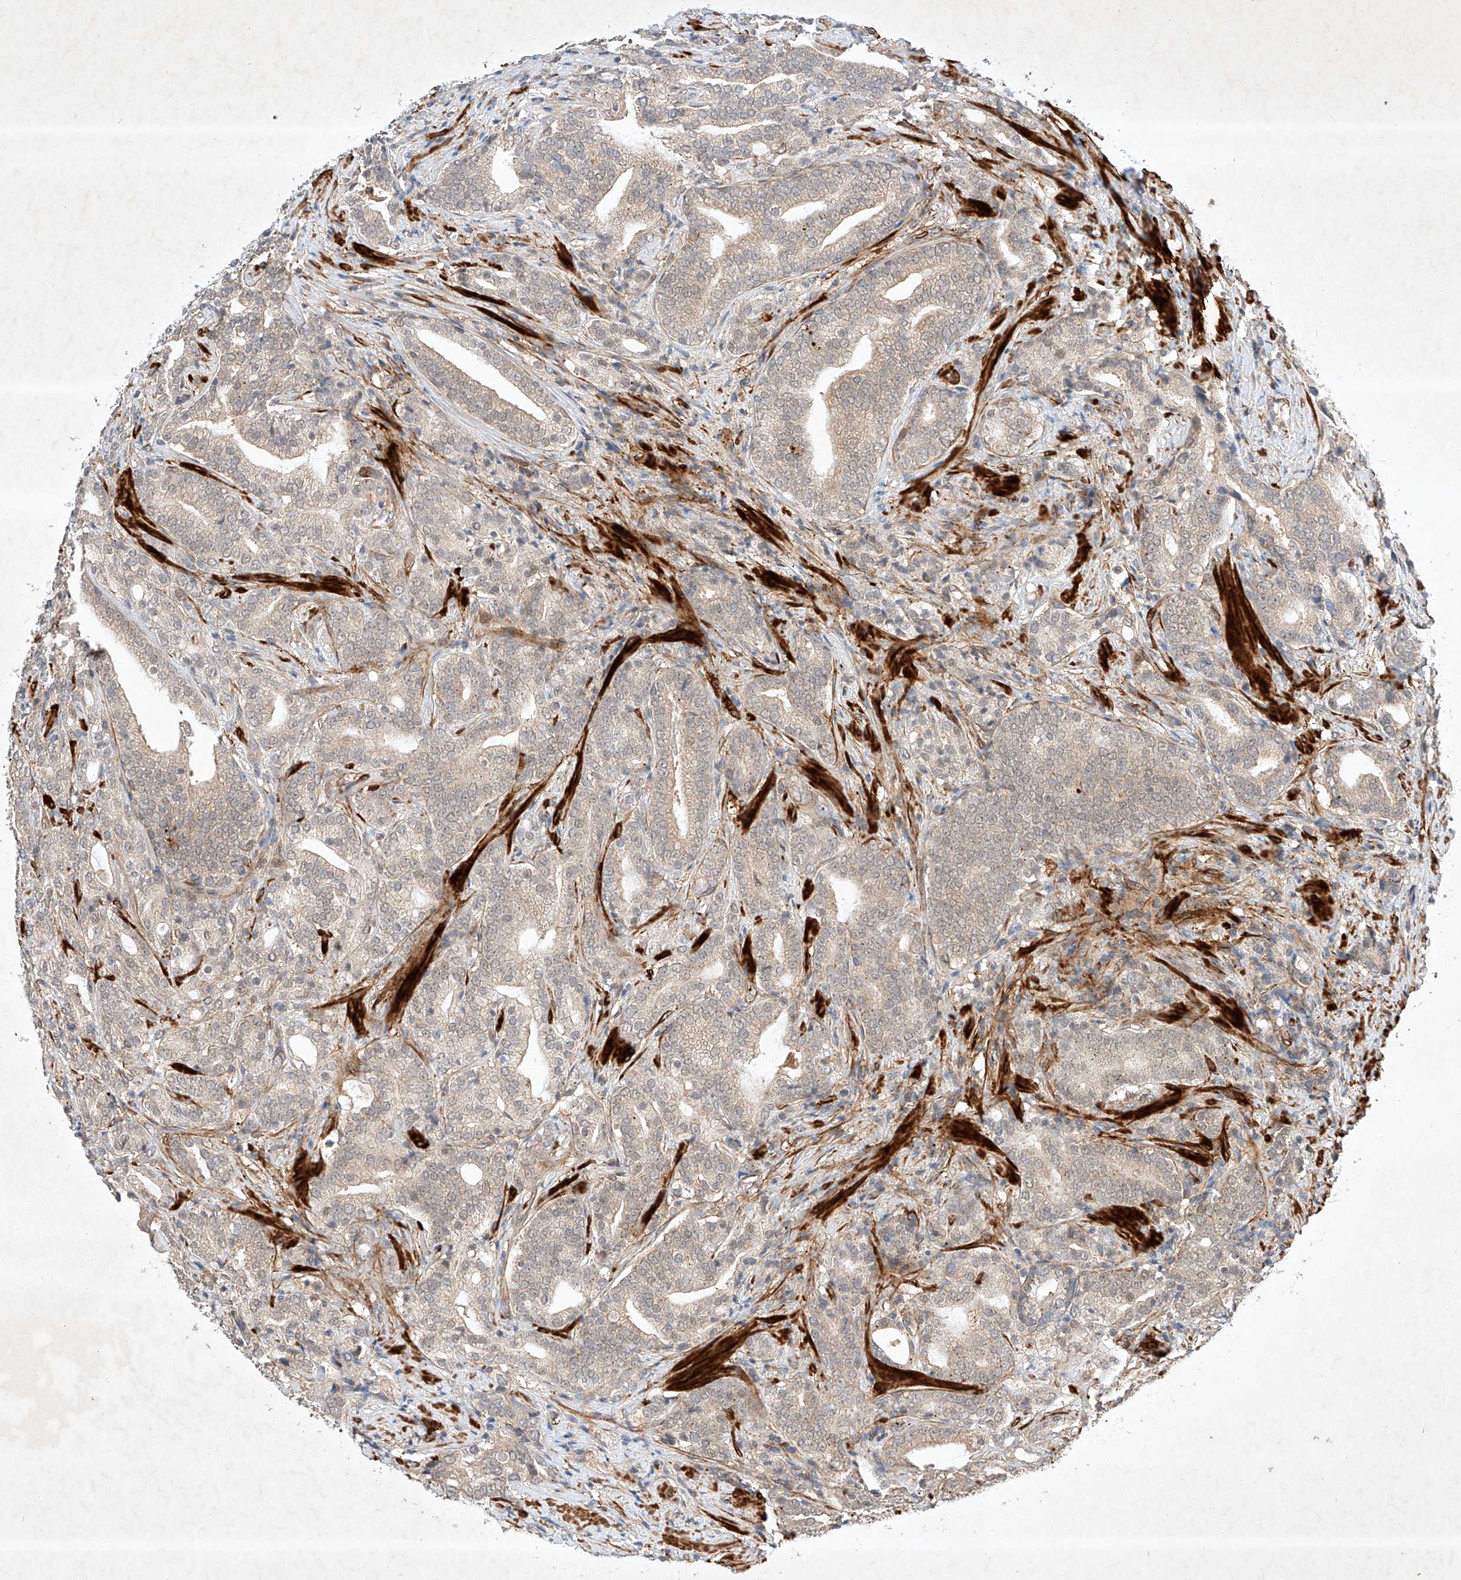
{"staining": {"intensity": "weak", "quantity": ">75%", "location": "cytoplasmic/membranous"}, "tissue": "prostate cancer", "cell_type": "Tumor cells", "image_type": "cancer", "snomed": [{"axis": "morphology", "description": "Adenocarcinoma, High grade"}, {"axis": "topography", "description": "Prostate"}], "caption": "Tumor cells show weak cytoplasmic/membranous positivity in approximately >75% of cells in prostate cancer (adenocarcinoma (high-grade)).", "gene": "ARHGAP33", "patient": {"sex": "male", "age": 57}}